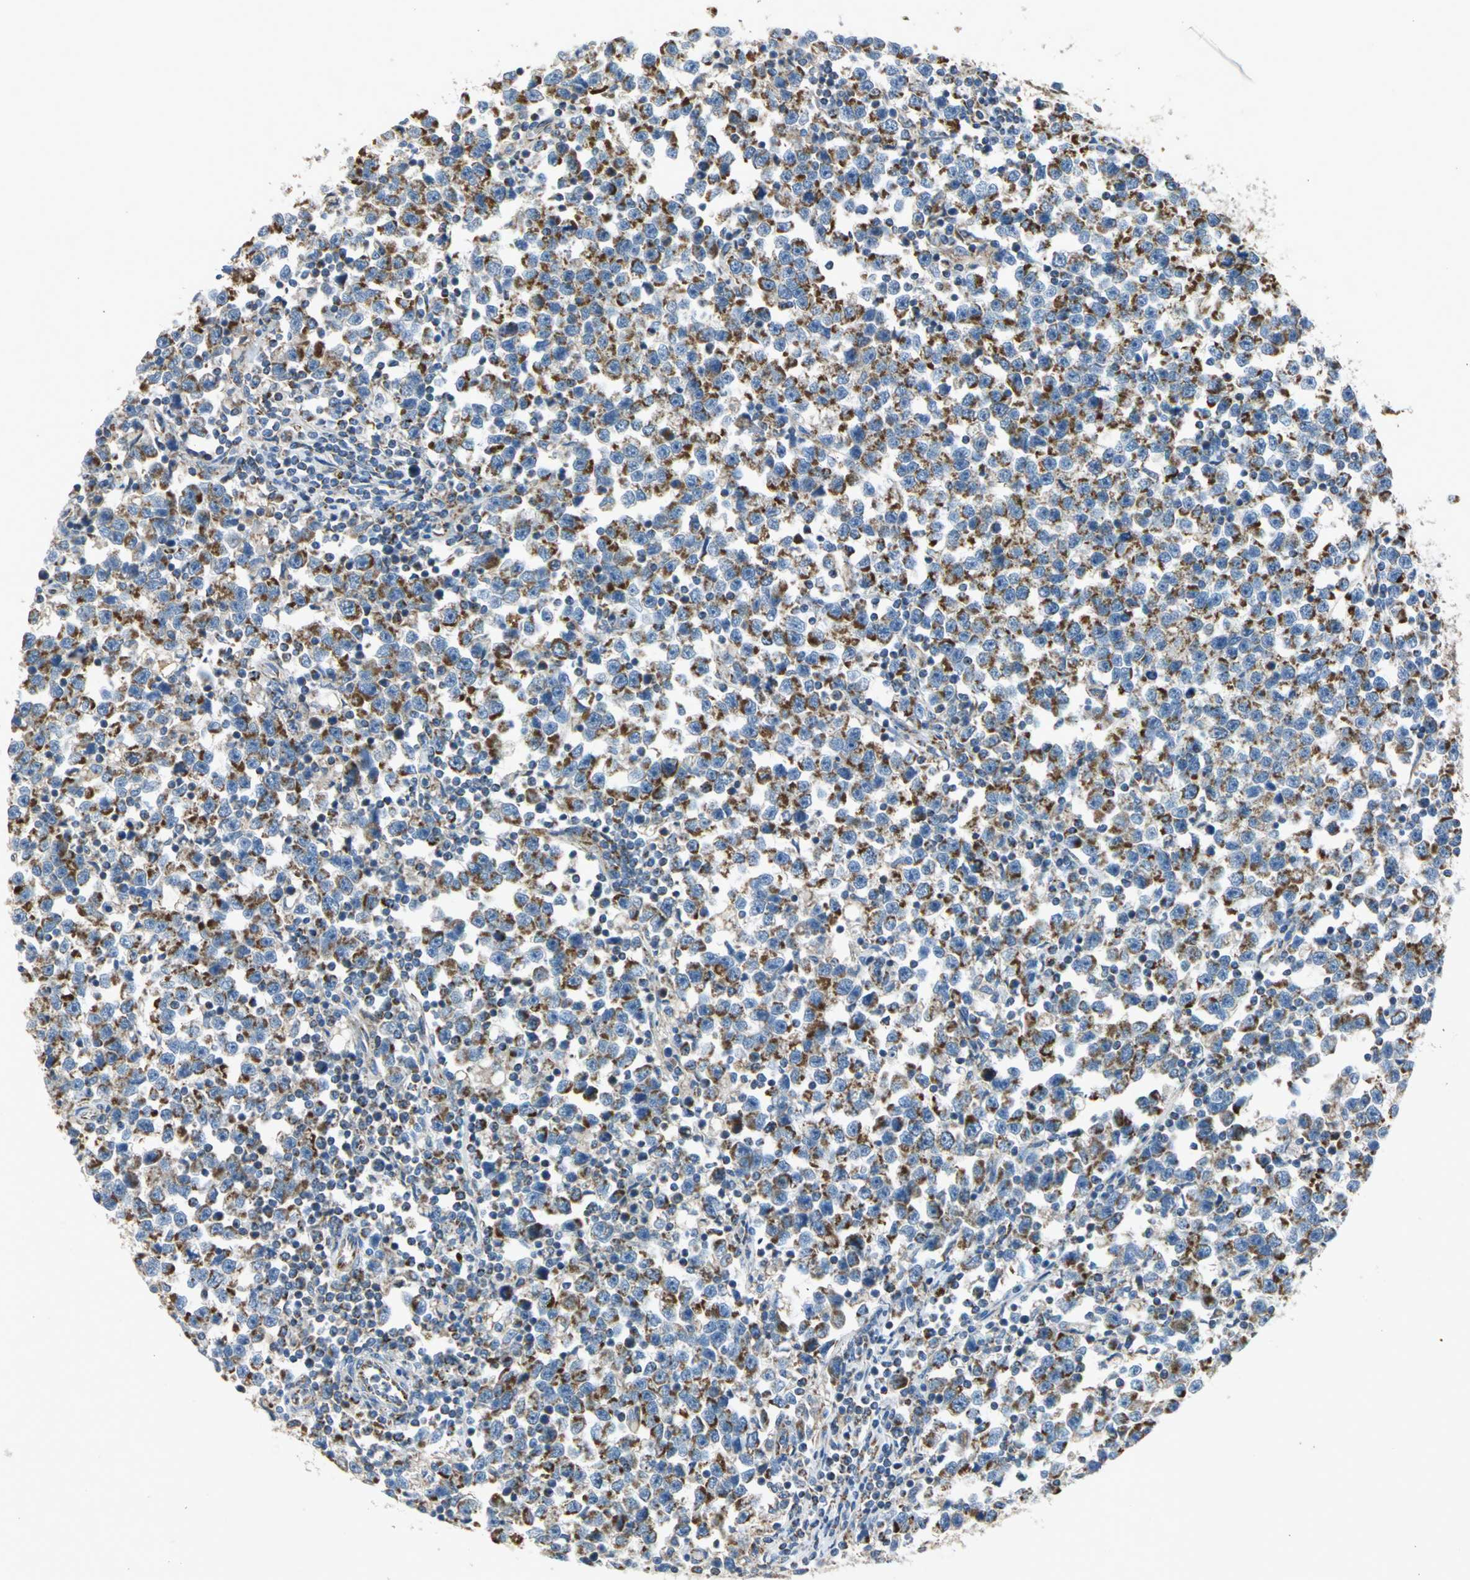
{"staining": {"intensity": "strong", "quantity": ">75%", "location": "cytoplasmic/membranous"}, "tissue": "testis cancer", "cell_type": "Tumor cells", "image_type": "cancer", "snomed": [{"axis": "morphology", "description": "Seminoma, NOS"}, {"axis": "topography", "description": "Testis"}], "caption": "The image reveals immunohistochemical staining of testis seminoma. There is strong cytoplasmic/membranous positivity is present in about >75% of tumor cells.", "gene": "NDUFB5", "patient": {"sex": "male", "age": 43}}